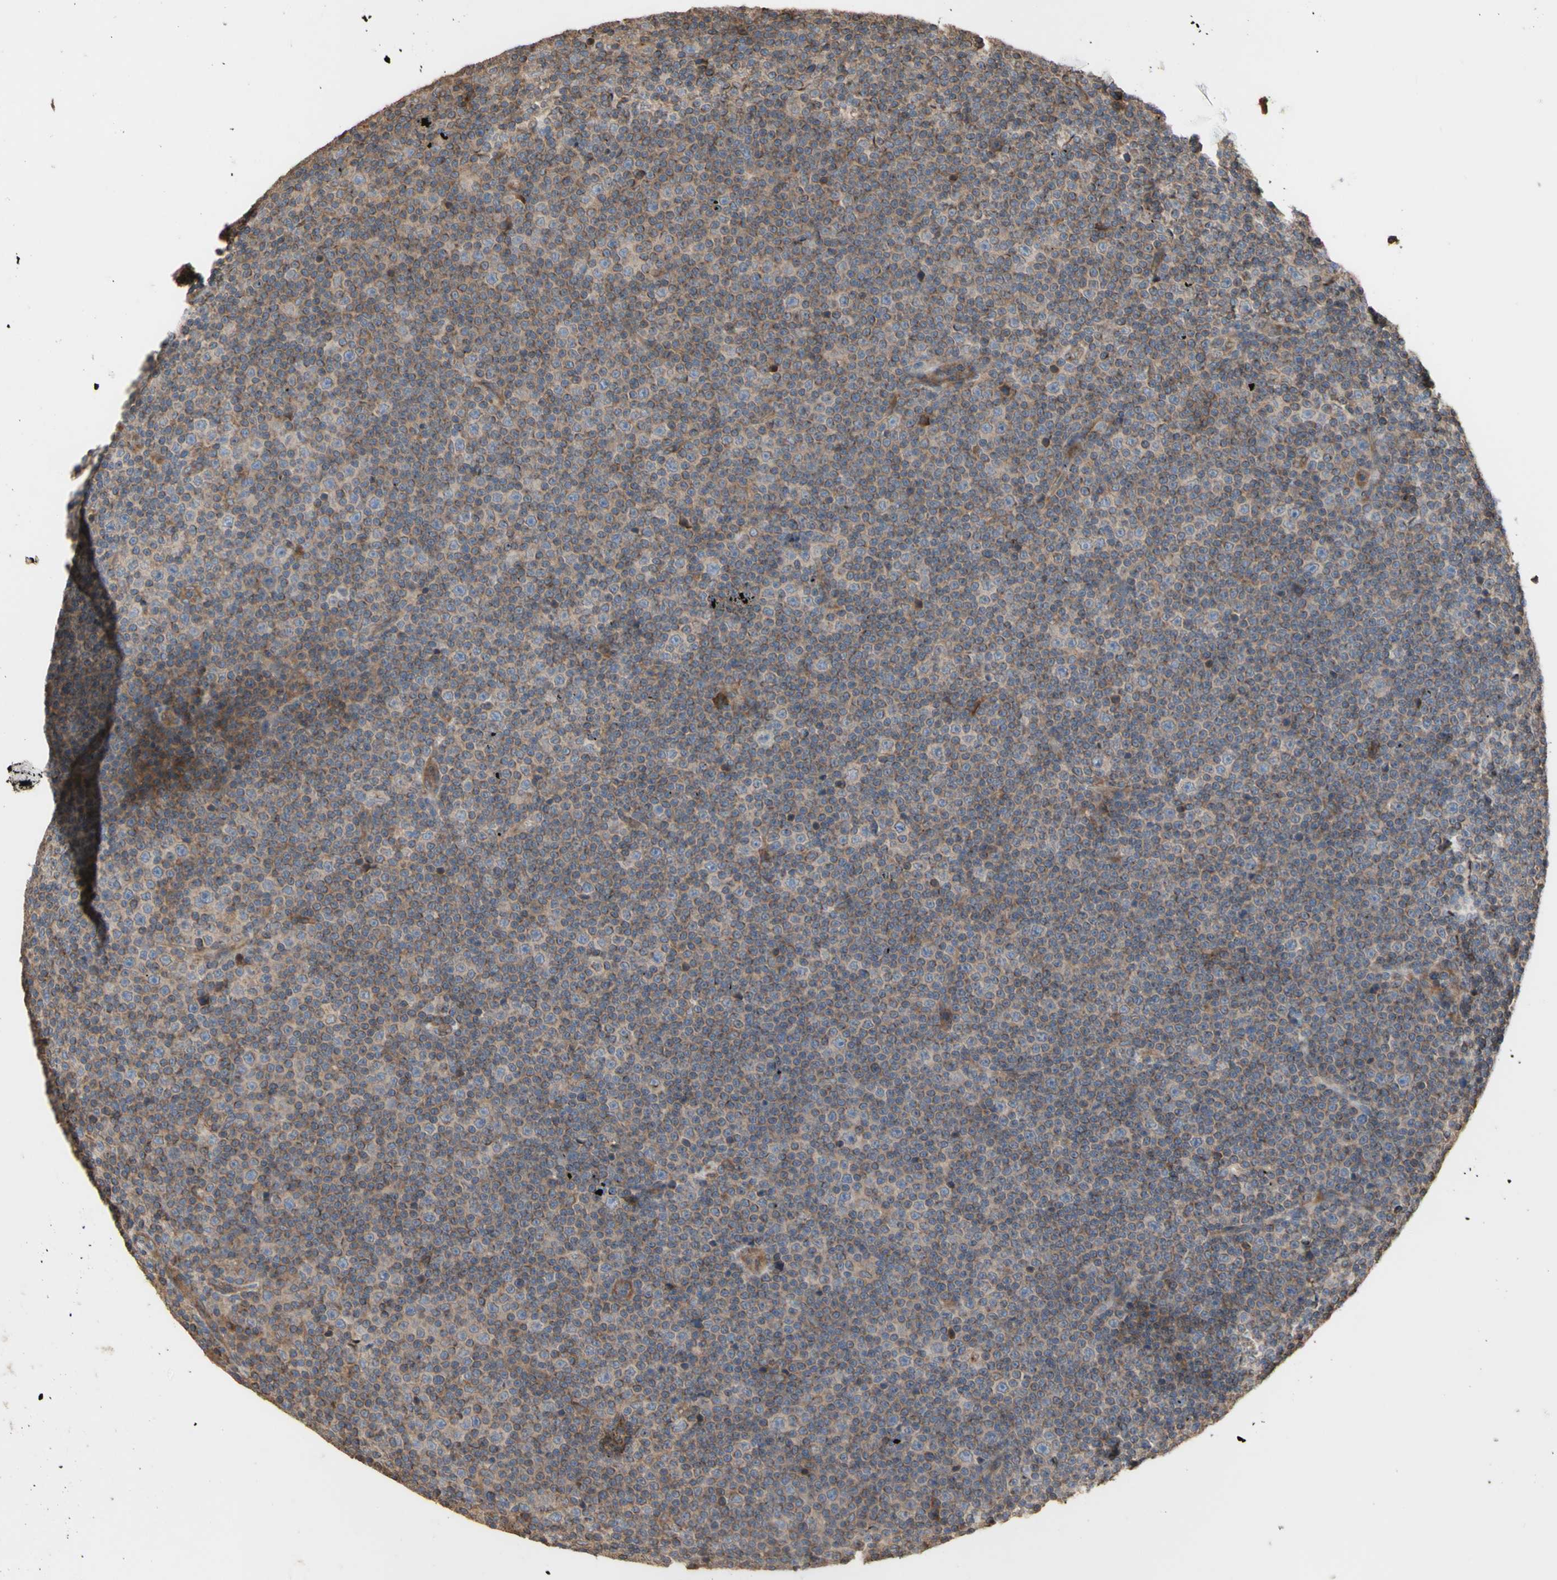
{"staining": {"intensity": "weak", "quantity": "<25%", "location": "cytoplasmic/membranous"}, "tissue": "lymphoma", "cell_type": "Tumor cells", "image_type": "cancer", "snomed": [{"axis": "morphology", "description": "Malignant lymphoma, non-Hodgkin's type, Low grade"}, {"axis": "topography", "description": "Lymph node"}], "caption": "This is a photomicrograph of IHC staining of lymphoma, which shows no expression in tumor cells.", "gene": "NECTIN3", "patient": {"sex": "female", "age": 67}}